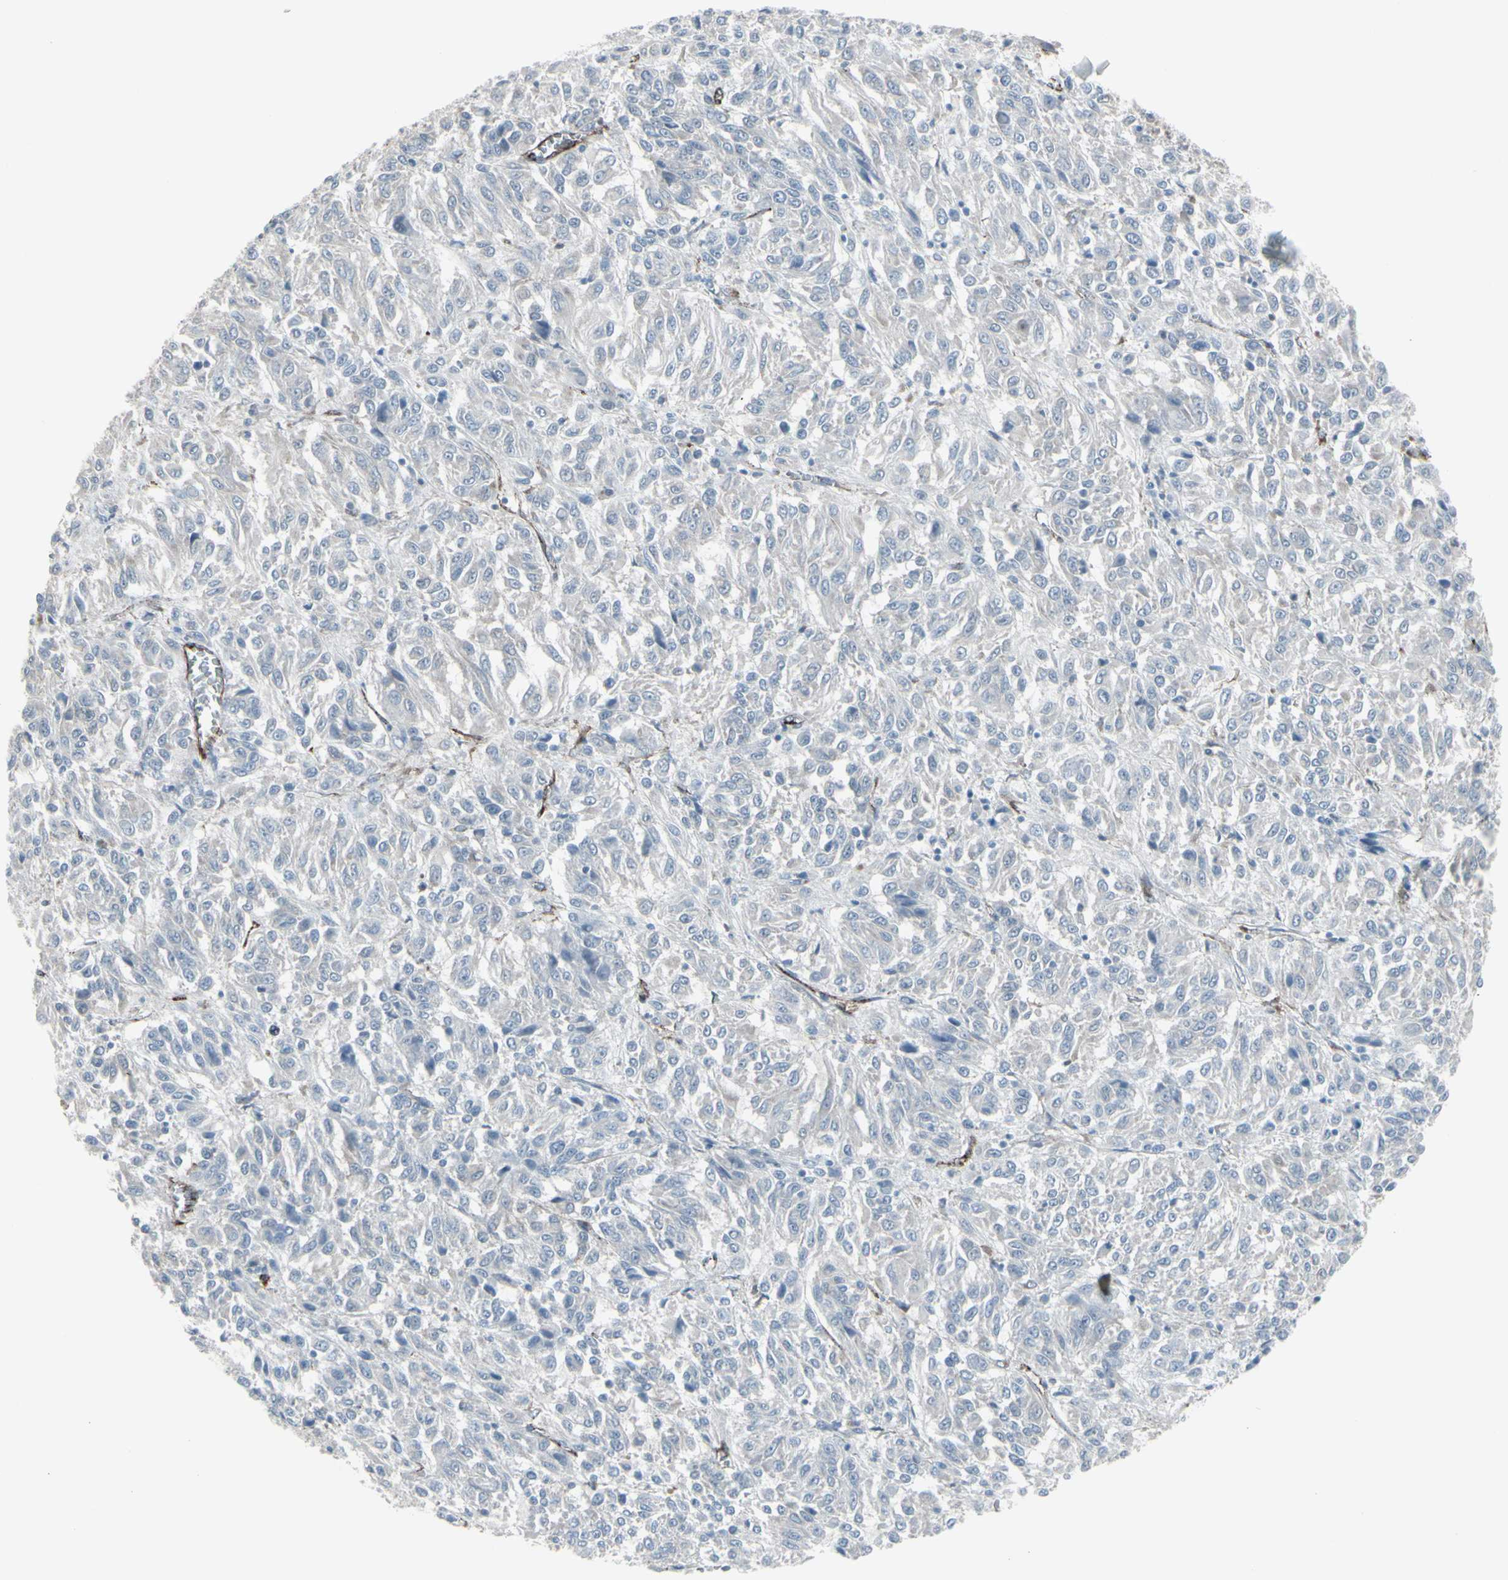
{"staining": {"intensity": "negative", "quantity": "none", "location": "none"}, "tissue": "melanoma", "cell_type": "Tumor cells", "image_type": "cancer", "snomed": [{"axis": "morphology", "description": "Malignant melanoma, Metastatic site"}, {"axis": "topography", "description": "Lung"}], "caption": "Malignant melanoma (metastatic site) was stained to show a protein in brown. There is no significant staining in tumor cells.", "gene": "GJA1", "patient": {"sex": "male", "age": 64}}